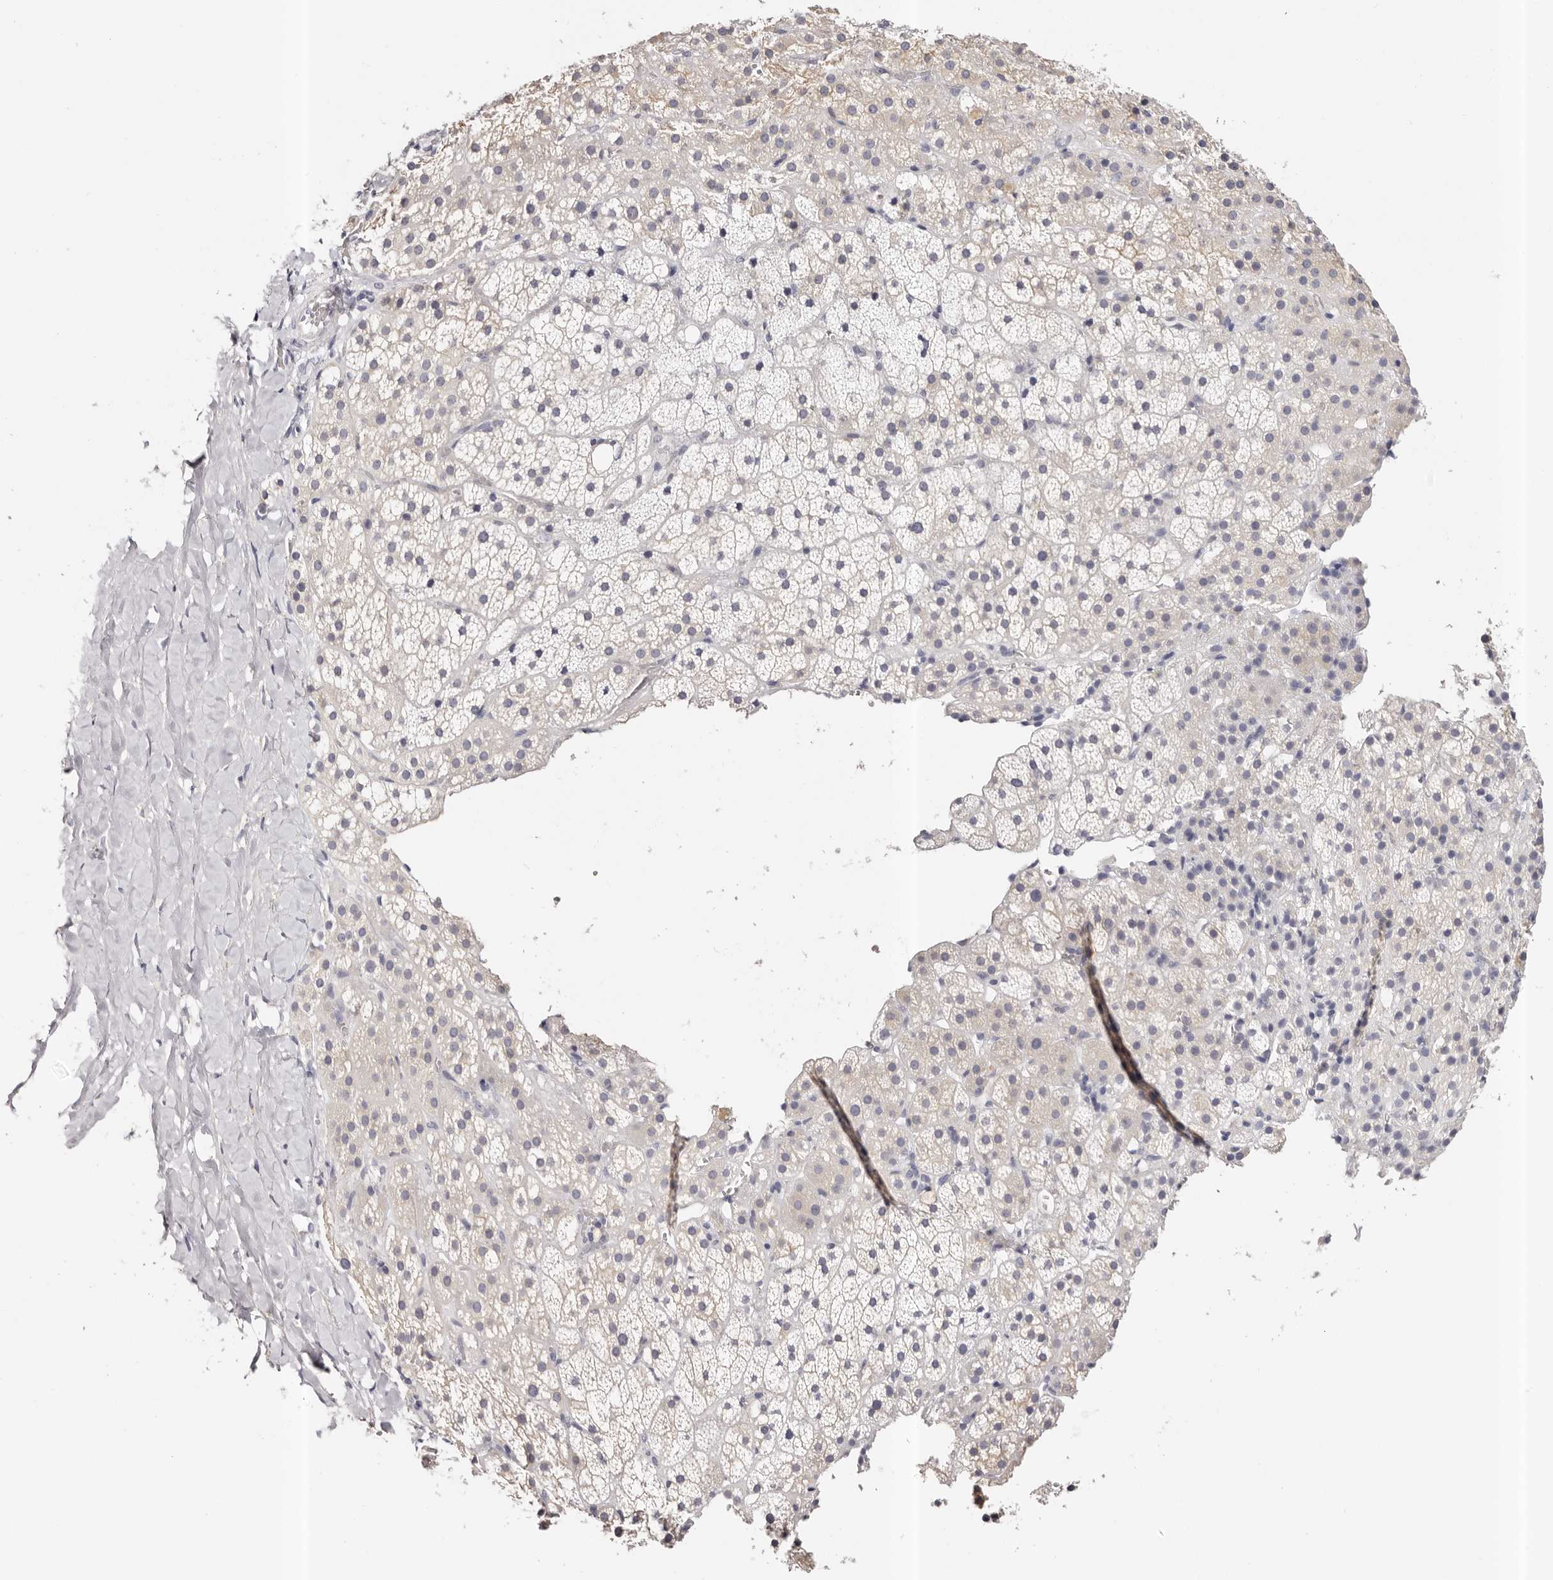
{"staining": {"intensity": "weak", "quantity": "<25%", "location": "cytoplasmic/membranous"}, "tissue": "adrenal gland", "cell_type": "Glandular cells", "image_type": "normal", "snomed": [{"axis": "morphology", "description": "Normal tissue, NOS"}, {"axis": "topography", "description": "Adrenal gland"}], "caption": "Histopathology image shows no significant protein expression in glandular cells of normal adrenal gland.", "gene": "ROM1", "patient": {"sex": "female", "age": 59}}